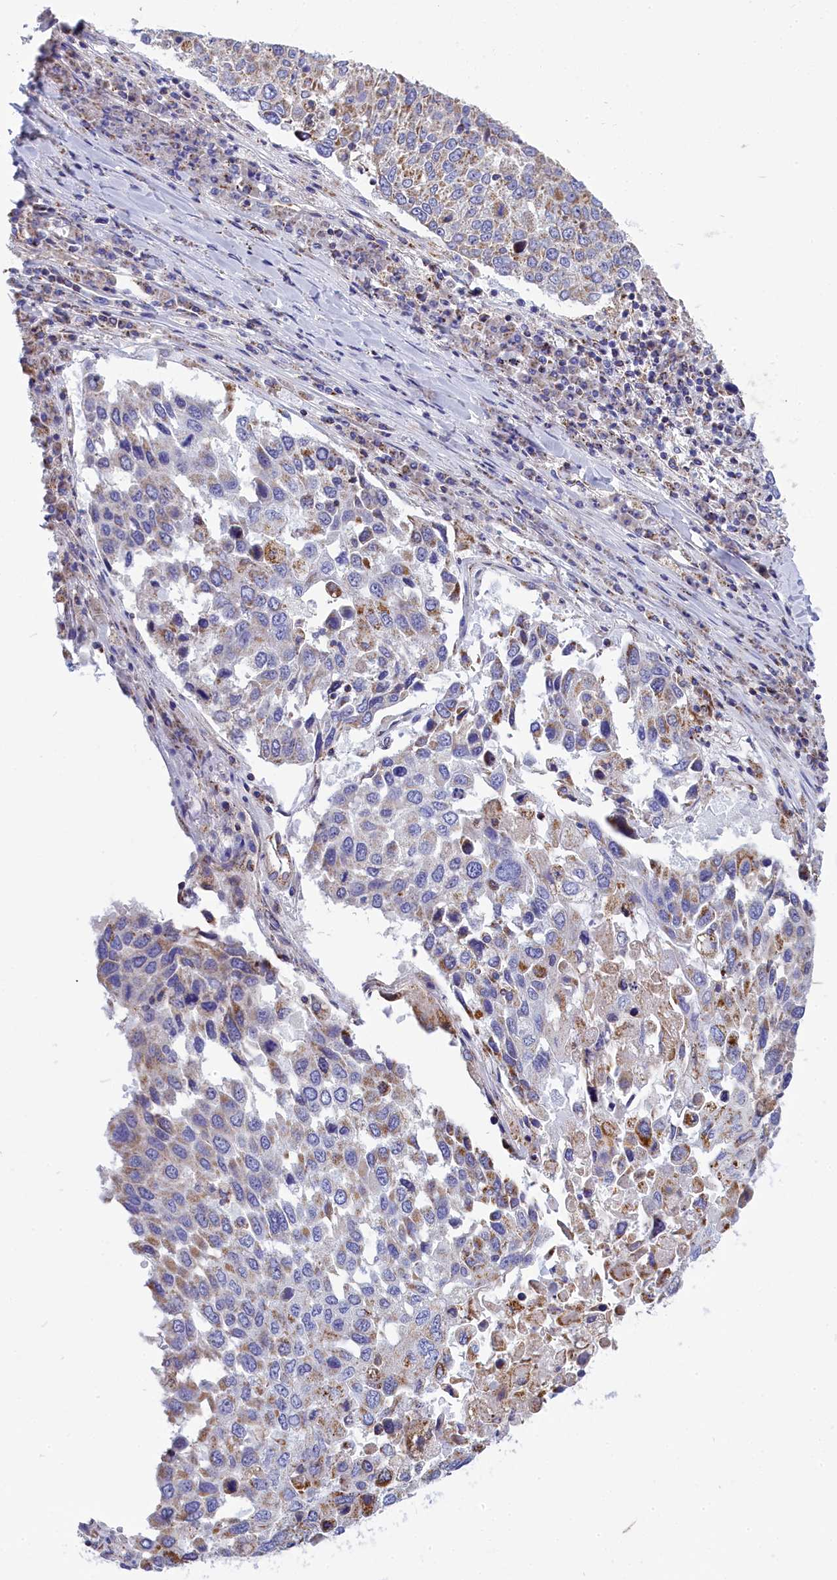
{"staining": {"intensity": "moderate", "quantity": ">75%", "location": "cytoplasmic/membranous"}, "tissue": "lung cancer", "cell_type": "Tumor cells", "image_type": "cancer", "snomed": [{"axis": "morphology", "description": "Squamous cell carcinoma, NOS"}, {"axis": "topography", "description": "Lung"}], "caption": "Immunohistochemical staining of lung squamous cell carcinoma displays medium levels of moderate cytoplasmic/membranous staining in approximately >75% of tumor cells. (DAB (3,3'-diaminobenzidine) = brown stain, brightfield microscopy at high magnification).", "gene": "CCRL2", "patient": {"sex": "male", "age": 65}}